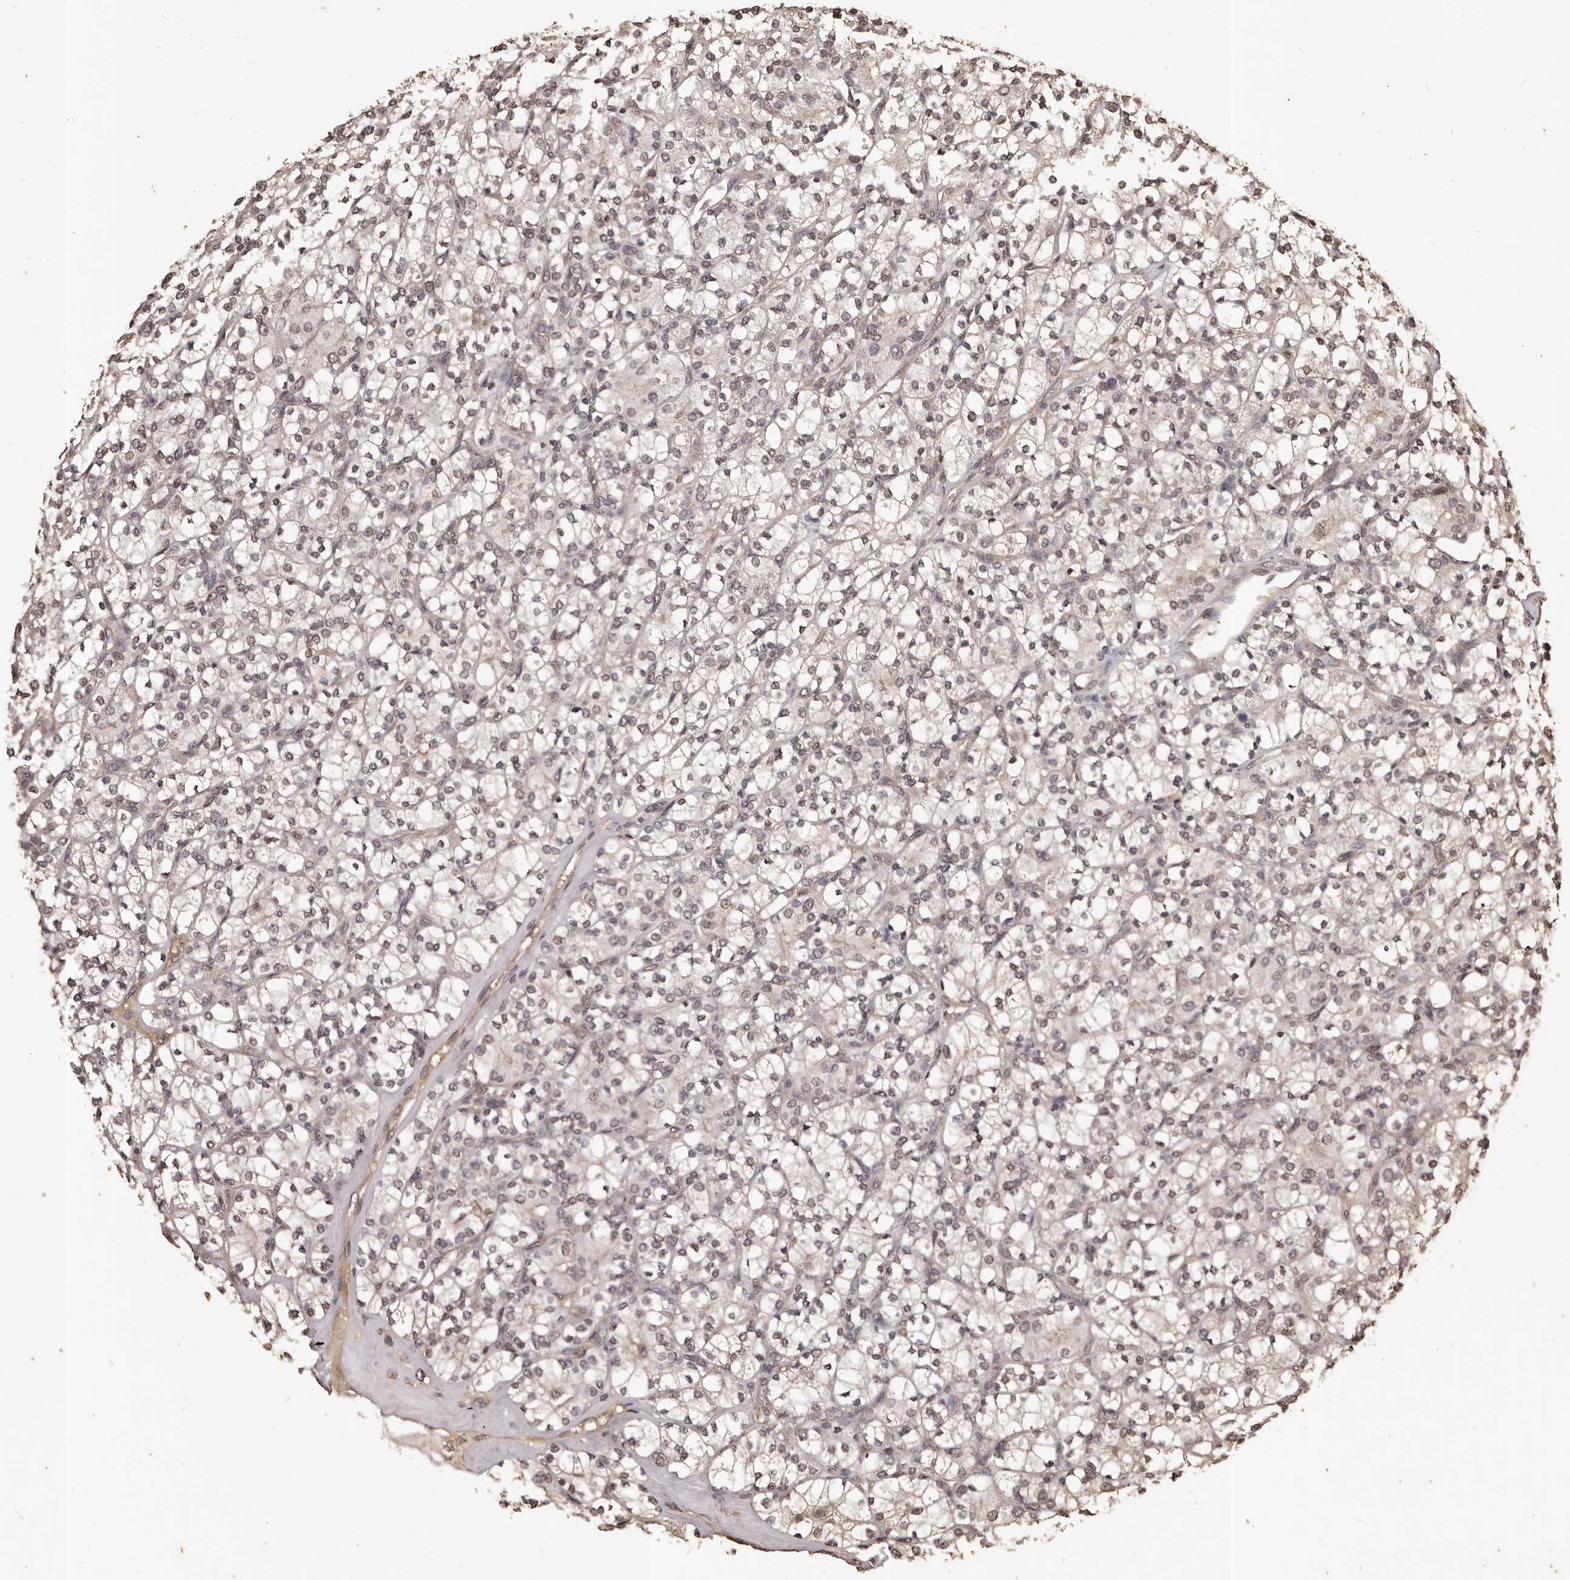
{"staining": {"intensity": "weak", "quantity": "25%-75%", "location": "nuclear"}, "tissue": "renal cancer", "cell_type": "Tumor cells", "image_type": "cancer", "snomed": [{"axis": "morphology", "description": "Adenocarcinoma, NOS"}, {"axis": "topography", "description": "Kidney"}], "caption": "Renal cancer stained with a brown dye shows weak nuclear positive staining in approximately 25%-75% of tumor cells.", "gene": "NAV1", "patient": {"sex": "male", "age": 77}}